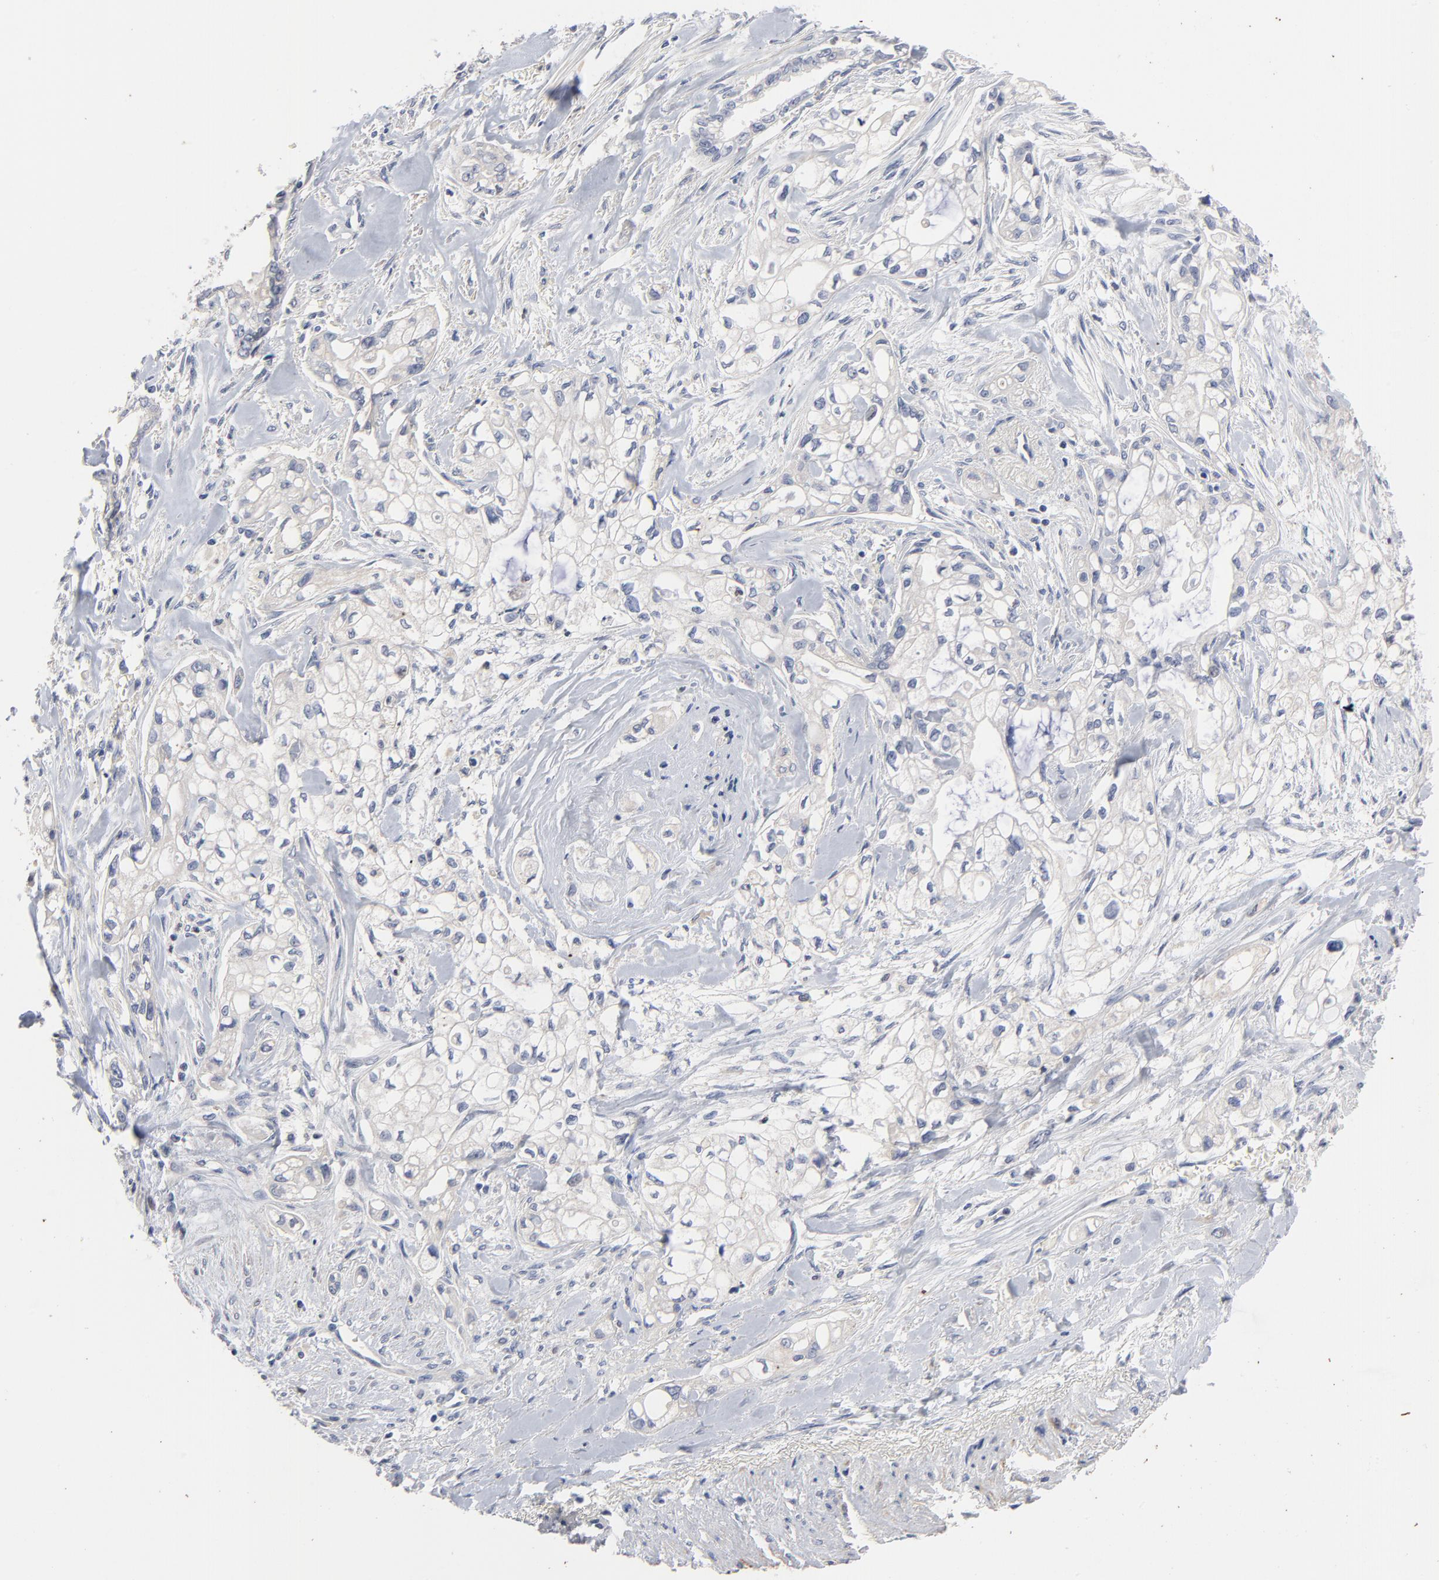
{"staining": {"intensity": "negative", "quantity": "none", "location": "none"}, "tissue": "pancreatic cancer", "cell_type": "Tumor cells", "image_type": "cancer", "snomed": [{"axis": "morphology", "description": "Normal tissue, NOS"}, {"axis": "topography", "description": "Pancreas"}], "caption": "A histopathology image of pancreatic cancer stained for a protein displays no brown staining in tumor cells. (Stains: DAB immunohistochemistry with hematoxylin counter stain, Microscopy: brightfield microscopy at high magnification).", "gene": "AADAC", "patient": {"sex": "male", "age": 42}}